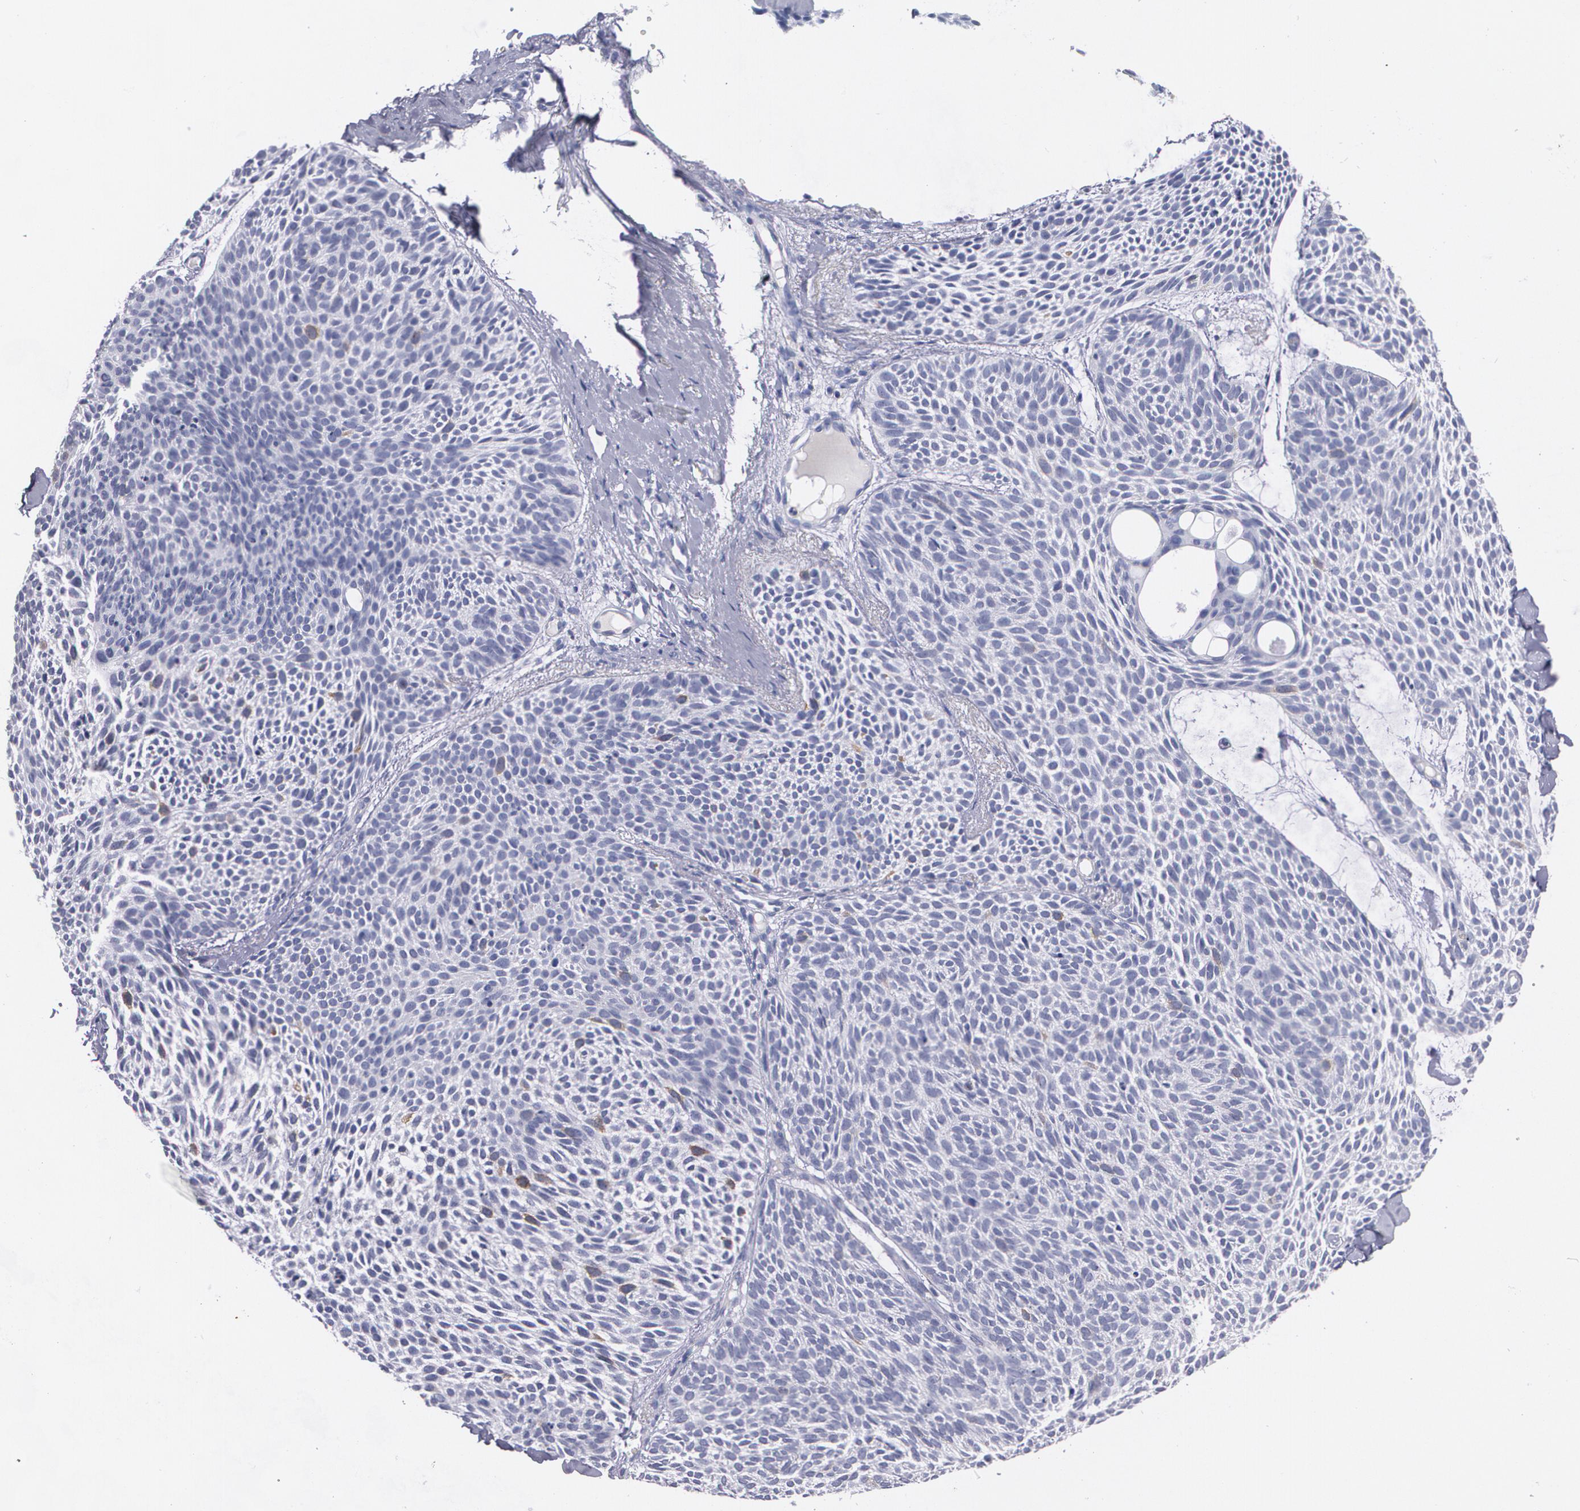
{"staining": {"intensity": "weak", "quantity": "<25%", "location": "cytoplasmic/membranous"}, "tissue": "skin cancer", "cell_type": "Tumor cells", "image_type": "cancer", "snomed": [{"axis": "morphology", "description": "Basal cell carcinoma"}, {"axis": "topography", "description": "Skin"}], "caption": "Skin cancer (basal cell carcinoma) stained for a protein using immunohistochemistry shows no positivity tumor cells.", "gene": "HMMR", "patient": {"sex": "male", "age": 84}}